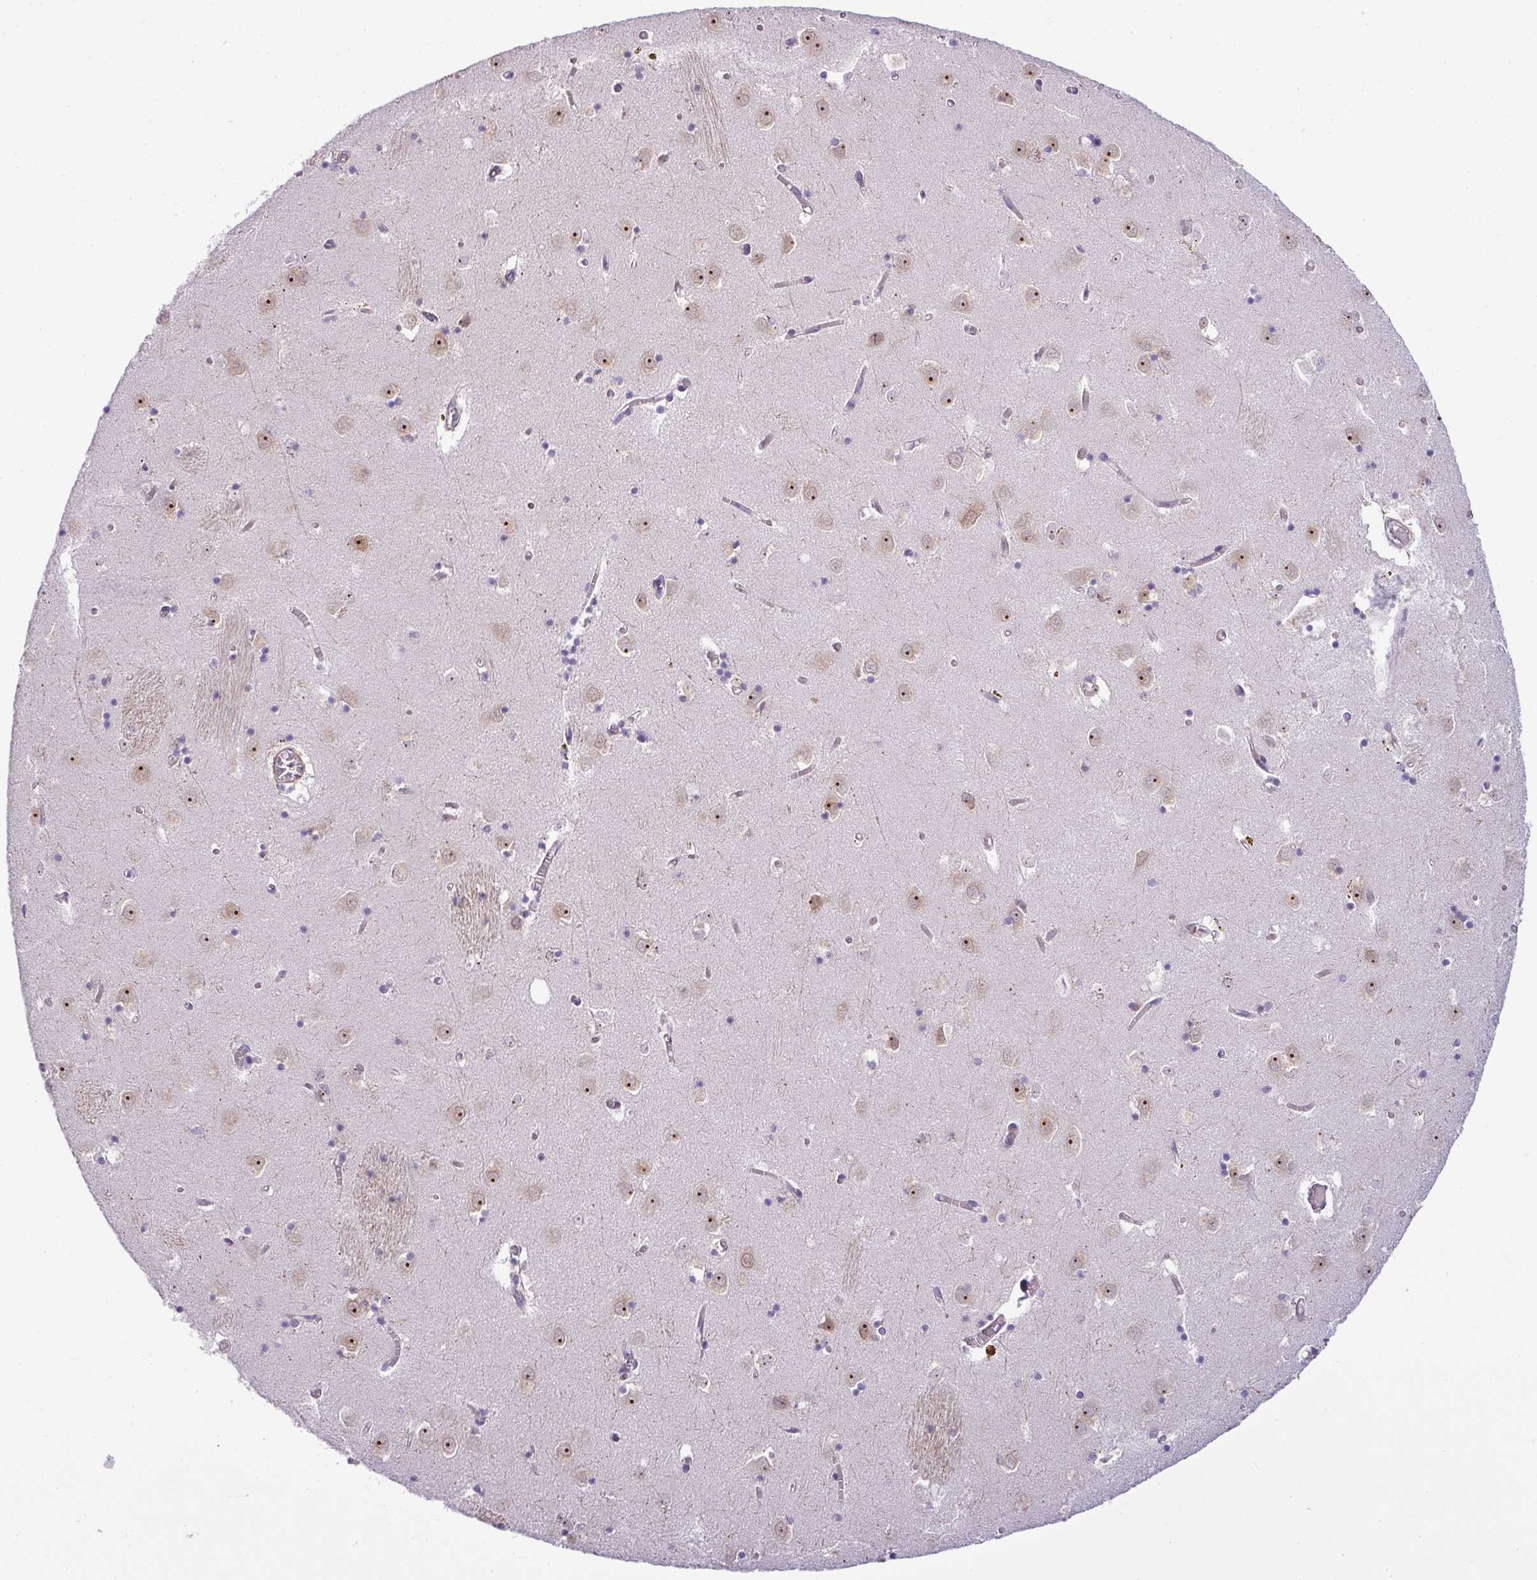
{"staining": {"intensity": "negative", "quantity": "none", "location": "none"}, "tissue": "caudate", "cell_type": "Glial cells", "image_type": "normal", "snomed": [{"axis": "morphology", "description": "Normal tissue, NOS"}, {"axis": "topography", "description": "Lateral ventricle wall"}], "caption": "Image shows no significant protein expression in glial cells of benign caudate.", "gene": "MAK16", "patient": {"sex": "male", "age": 70}}